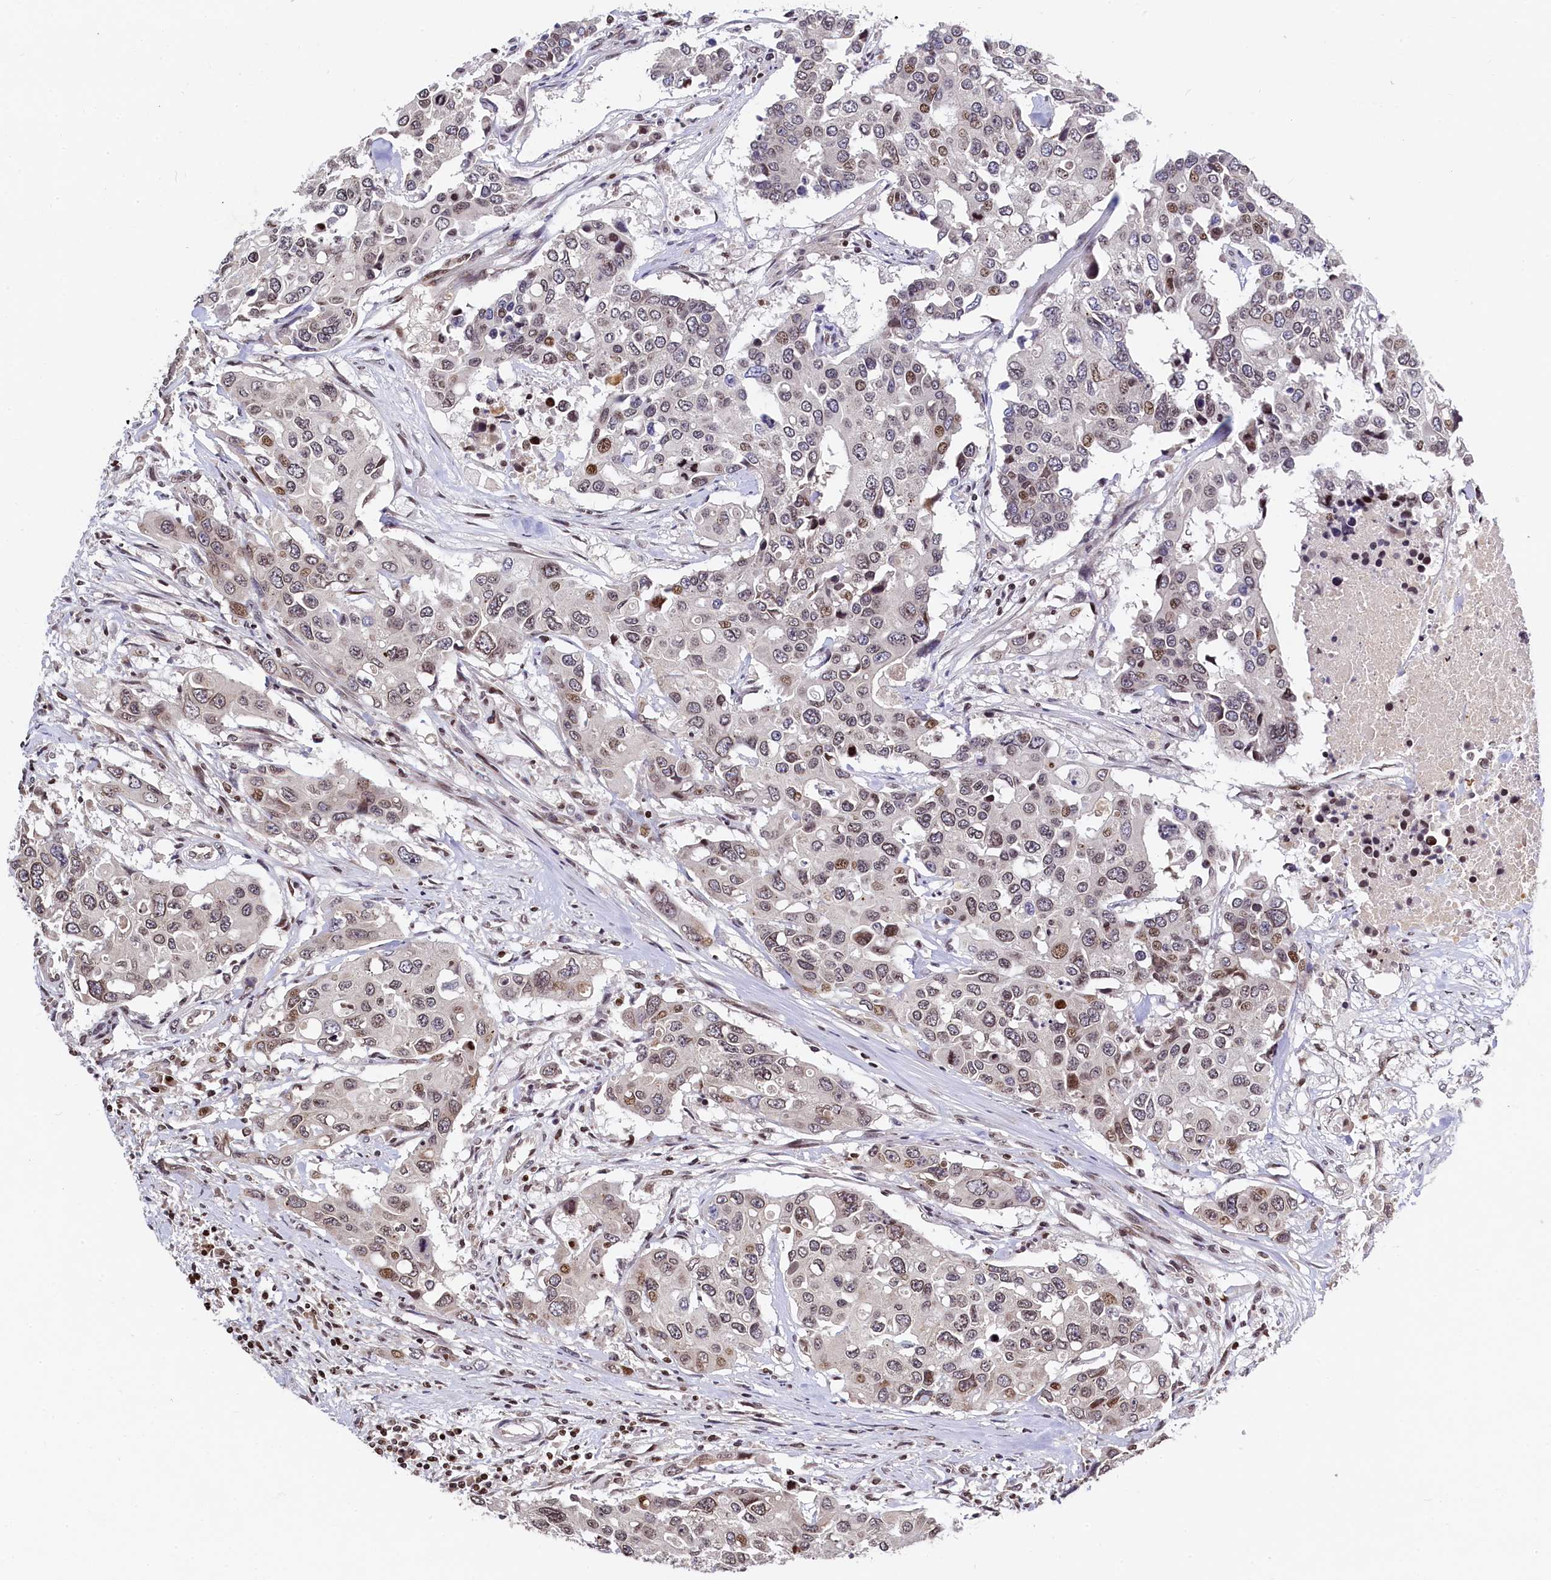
{"staining": {"intensity": "weak", "quantity": ">75%", "location": "nuclear"}, "tissue": "colorectal cancer", "cell_type": "Tumor cells", "image_type": "cancer", "snomed": [{"axis": "morphology", "description": "Adenocarcinoma, NOS"}, {"axis": "topography", "description": "Colon"}], "caption": "Tumor cells demonstrate weak nuclear staining in approximately >75% of cells in colorectal adenocarcinoma.", "gene": "FAM217B", "patient": {"sex": "male", "age": 77}}